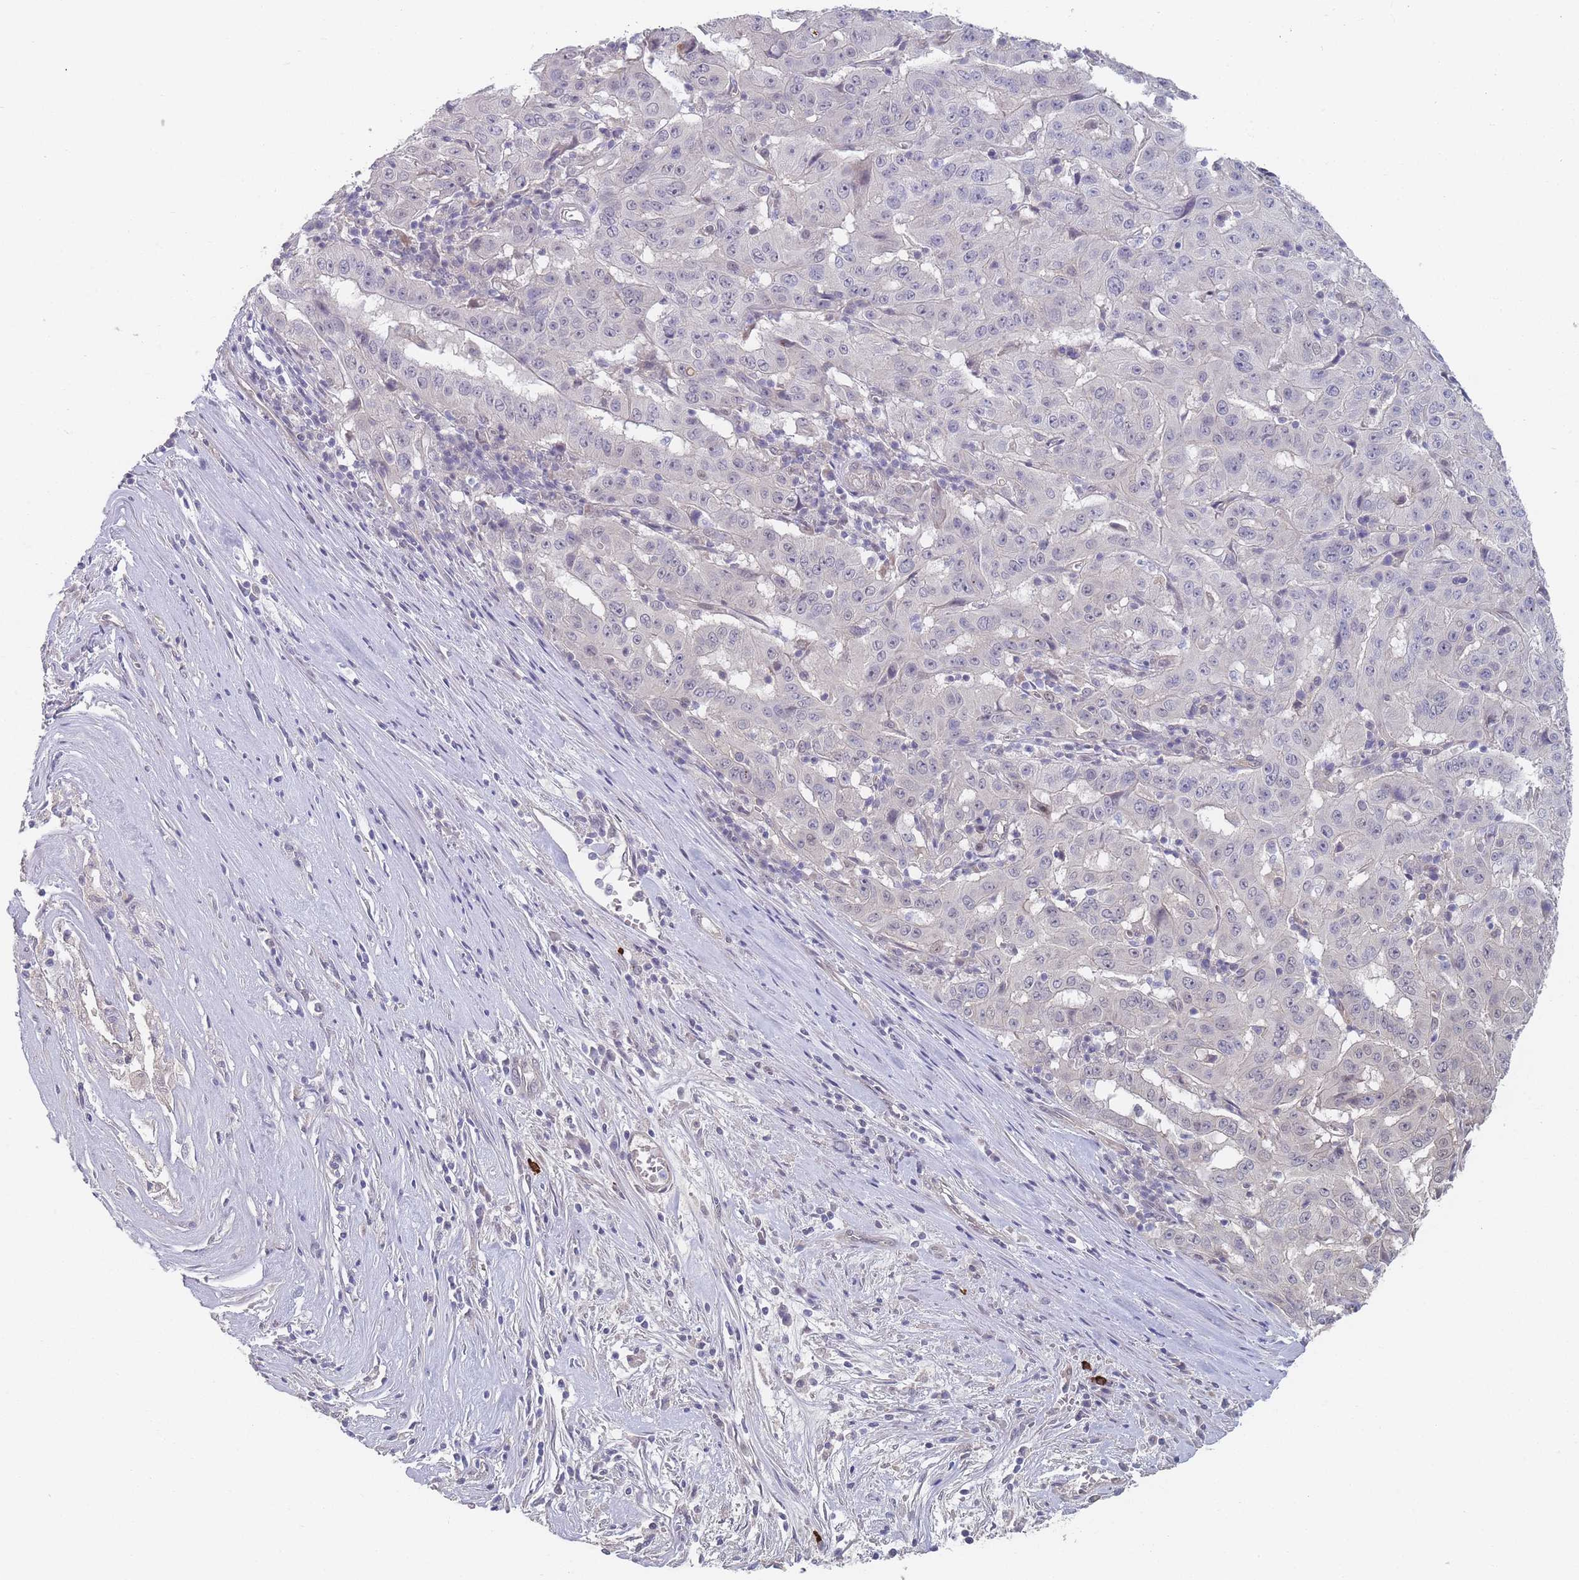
{"staining": {"intensity": "negative", "quantity": "none", "location": "none"}, "tissue": "pancreatic cancer", "cell_type": "Tumor cells", "image_type": "cancer", "snomed": [{"axis": "morphology", "description": "Adenocarcinoma, NOS"}, {"axis": "topography", "description": "Pancreas"}], "caption": "The histopathology image demonstrates no significant expression in tumor cells of pancreatic cancer (adenocarcinoma).", "gene": "ANKRD10", "patient": {"sex": "male", "age": 63}}